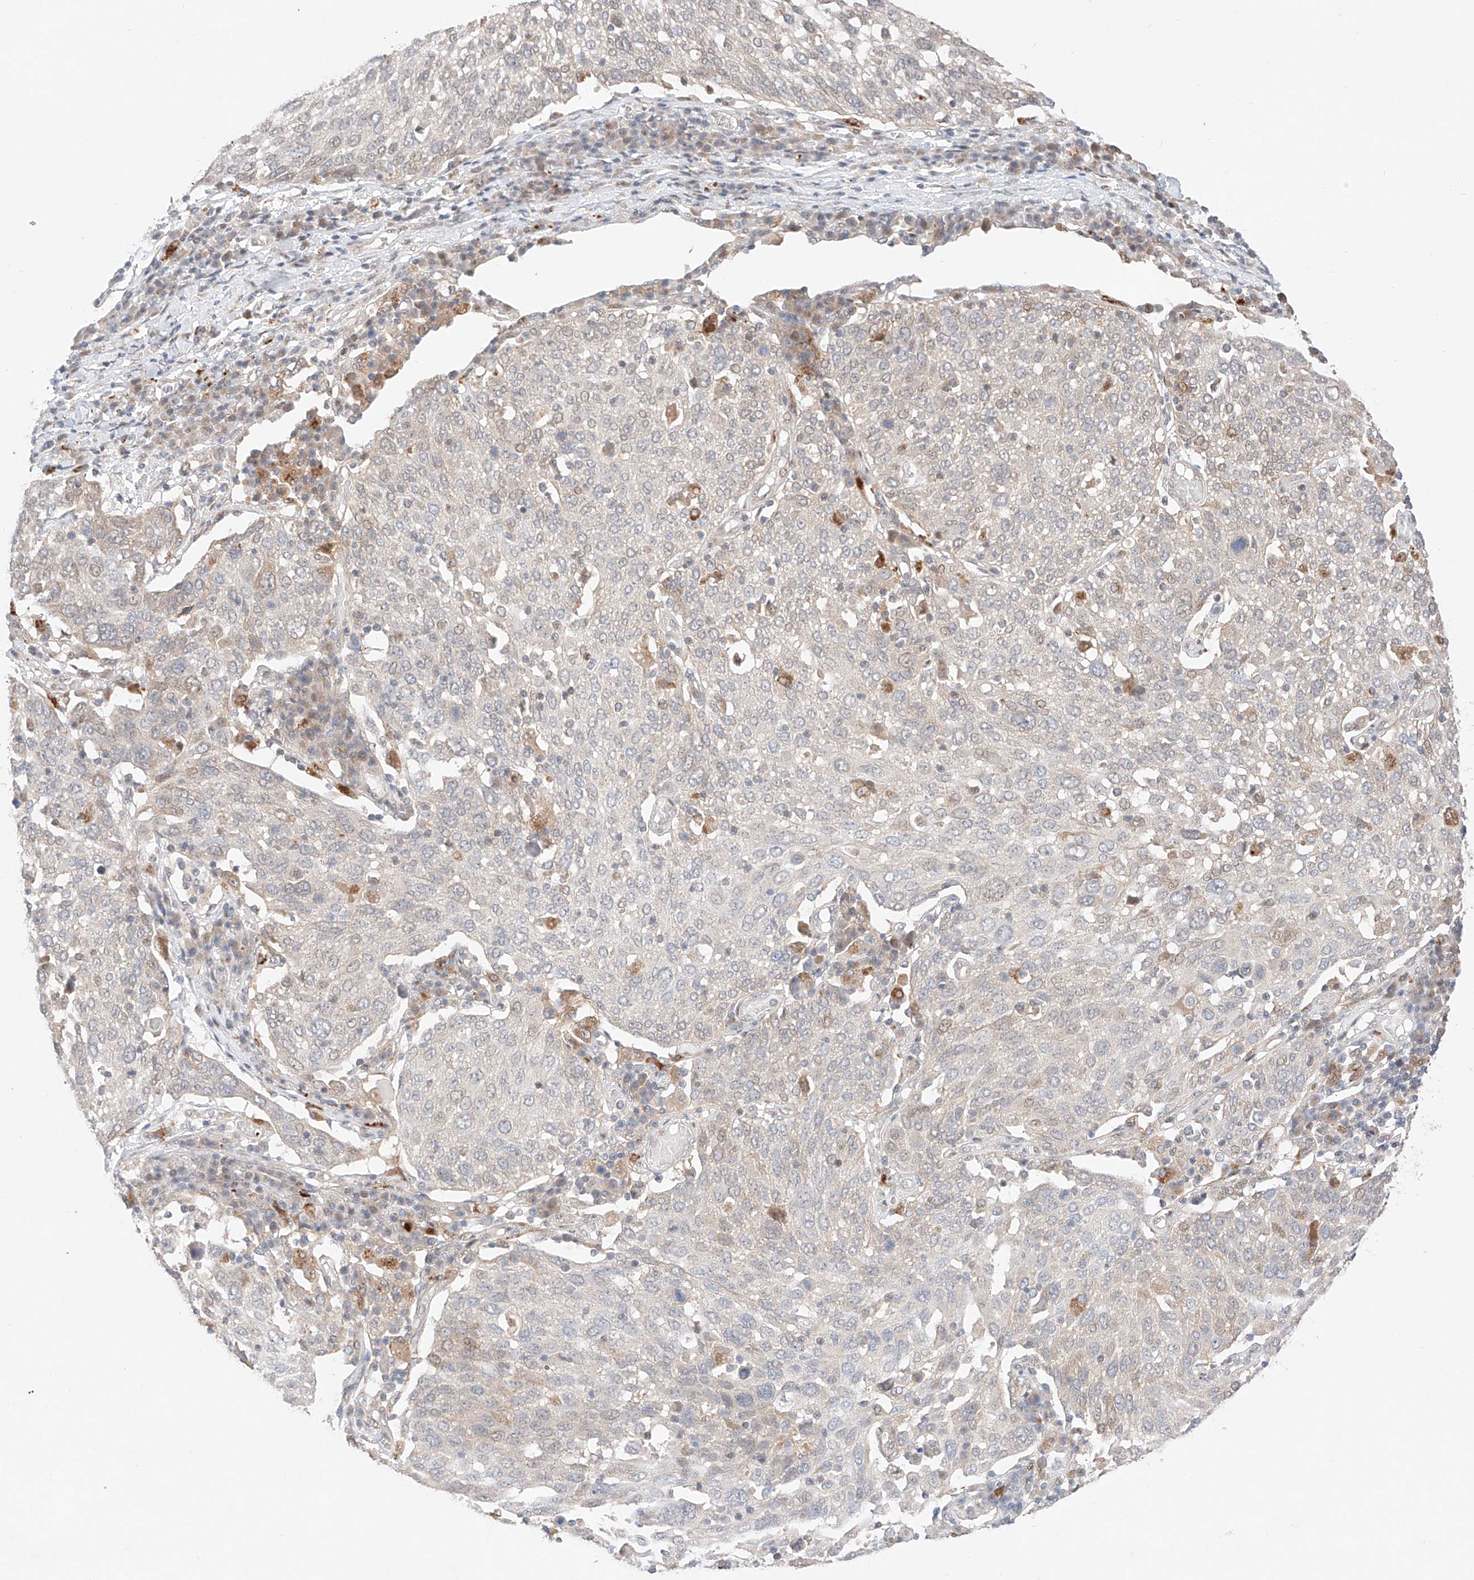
{"staining": {"intensity": "negative", "quantity": "none", "location": "none"}, "tissue": "lung cancer", "cell_type": "Tumor cells", "image_type": "cancer", "snomed": [{"axis": "morphology", "description": "Squamous cell carcinoma, NOS"}, {"axis": "topography", "description": "Lung"}], "caption": "Image shows no protein expression in tumor cells of lung cancer tissue. (Stains: DAB (3,3'-diaminobenzidine) immunohistochemistry with hematoxylin counter stain, Microscopy: brightfield microscopy at high magnification).", "gene": "GCNT1", "patient": {"sex": "male", "age": 65}}